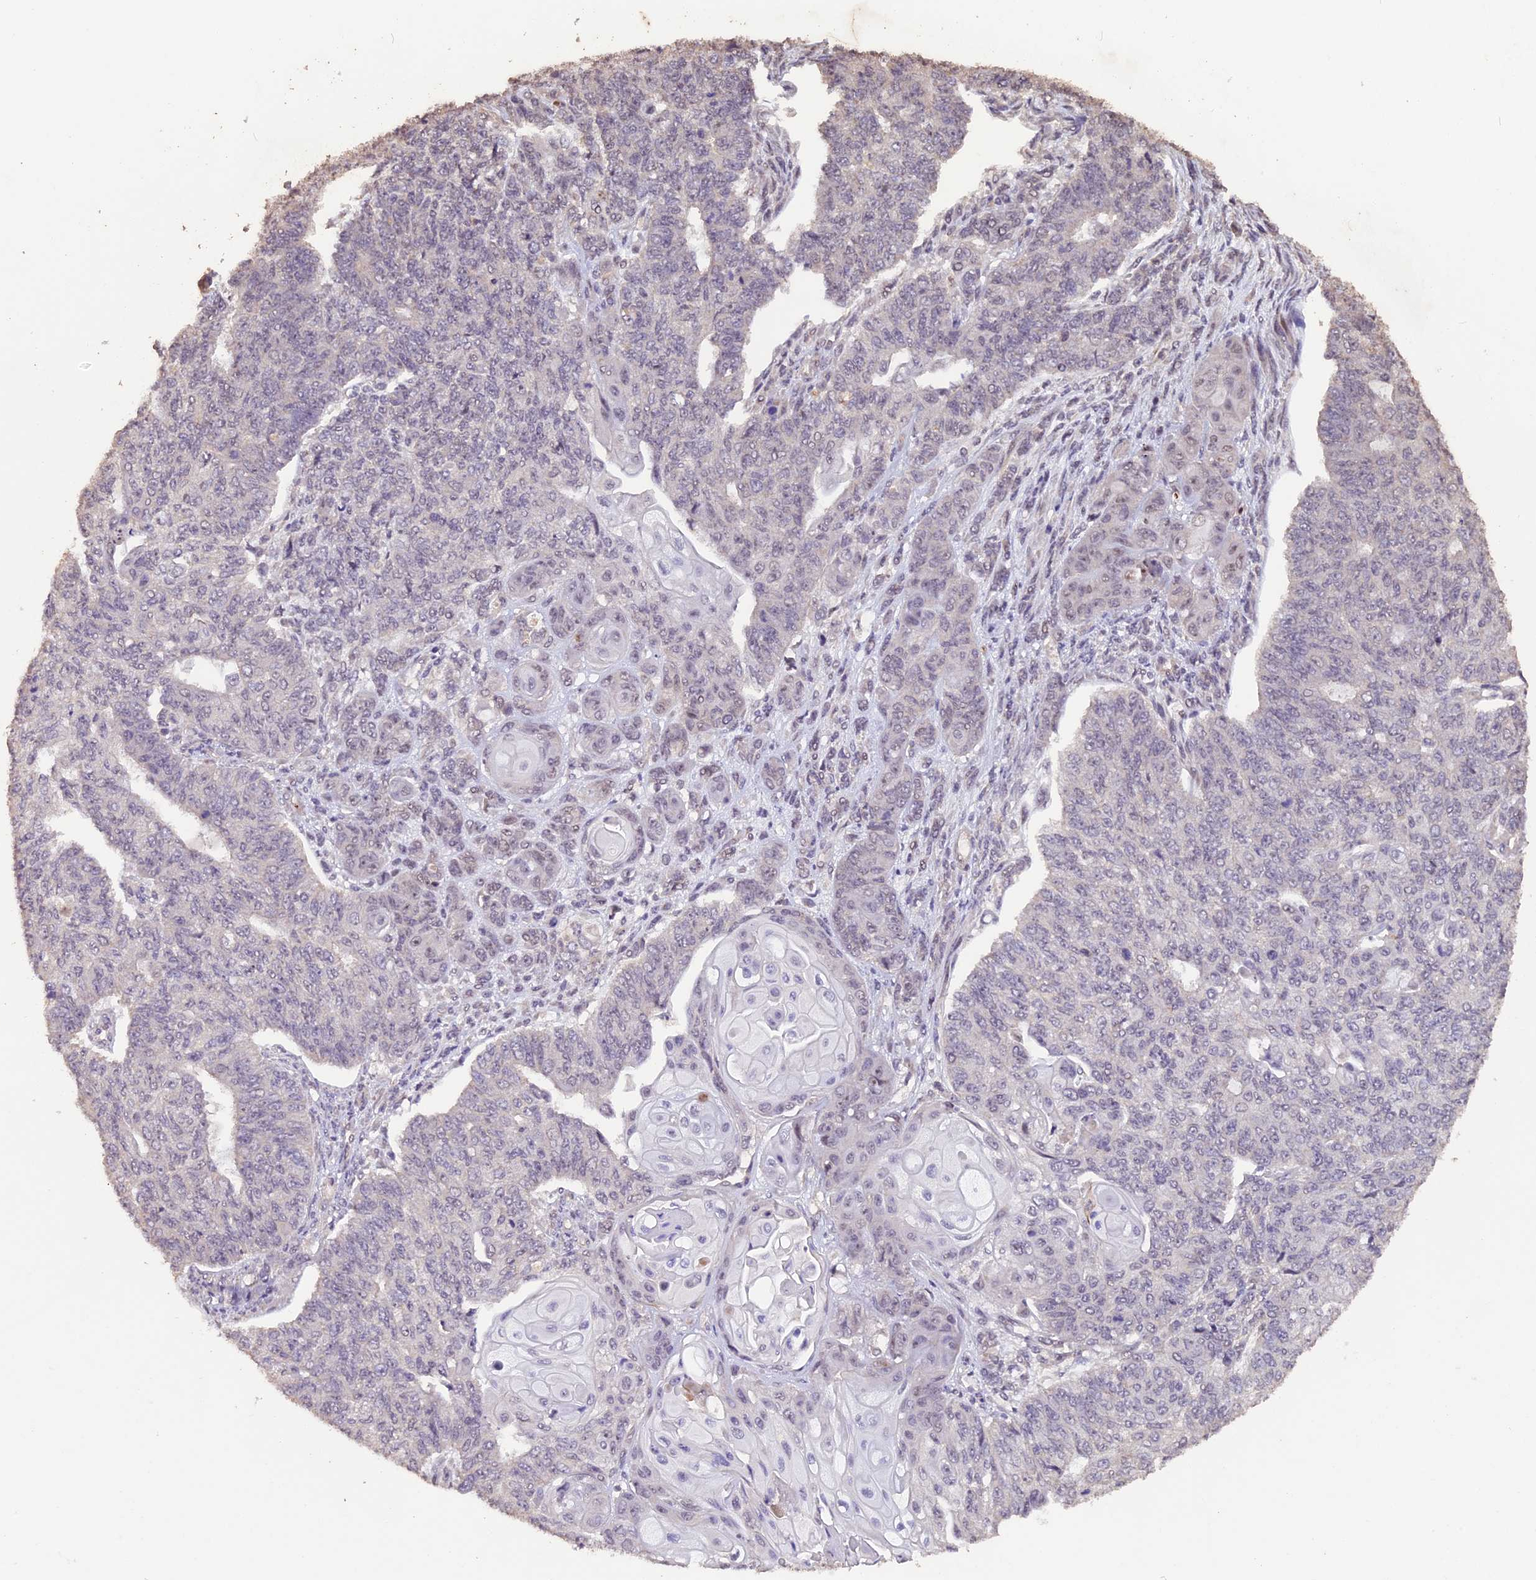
{"staining": {"intensity": "negative", "quantity": "none", "location": "none"}, "tissue": "endometrial cancer", "cell_type": "Tumor cells", "image_type": "cancer", "snomed": [{"axis": "morphology", "description": "Adenocarcinoma, NOS"}, {"axis": "topography", "description": "Endometrium"}], "caption": "Protein analysis of adenocarcinoma (endometrial) displays no significant positivity in tumor cells.", "gene": "GNB5", "patient": {"sex": "female", "age": 32}}